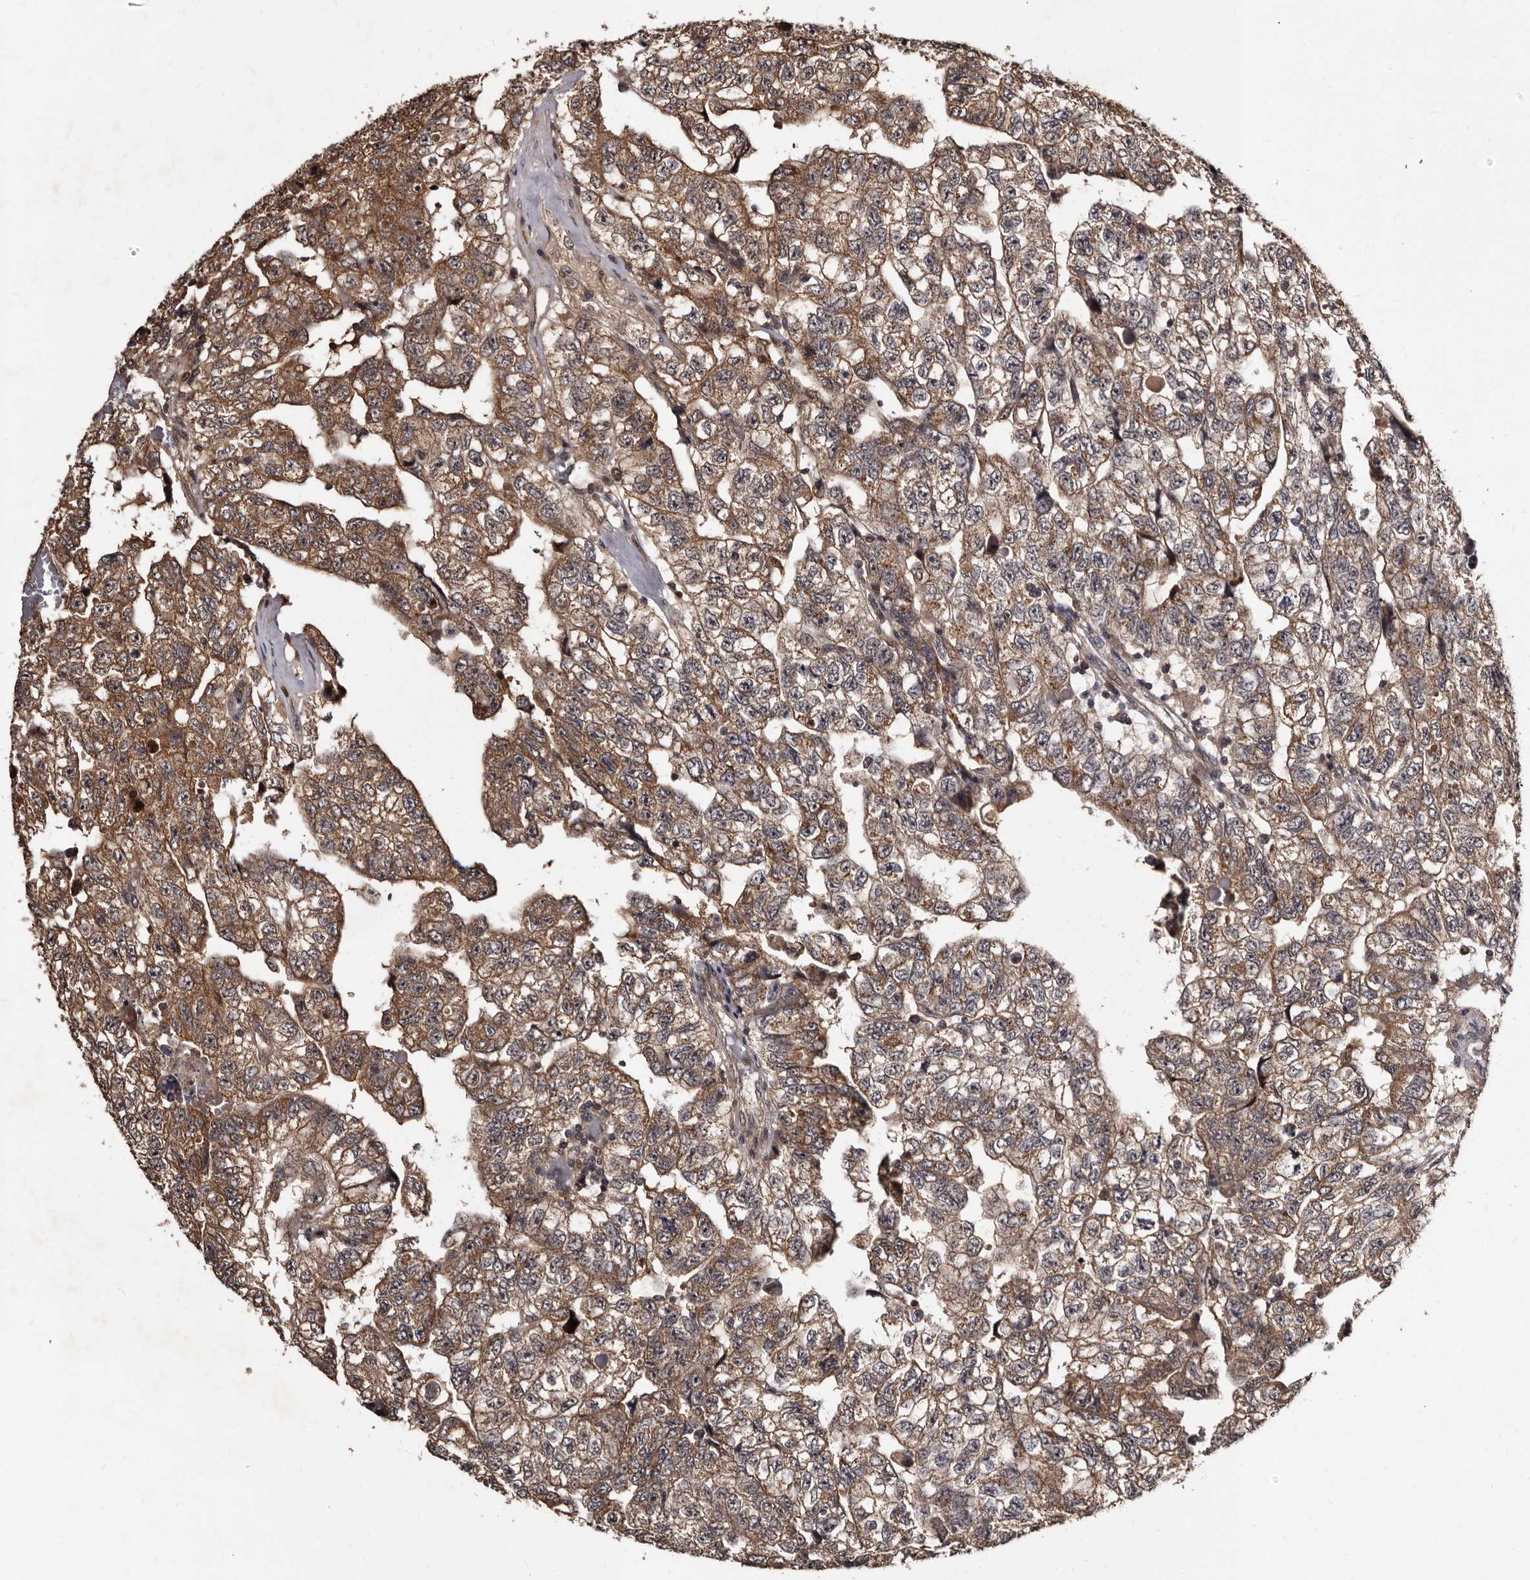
{"staining": {"intensity": "moderate", "quantity": ">75%", "location": "cytoplasmic/membranous"}, "tissue": "testis cancer", "cell_type": "Tumor cells", "image_type": "cancer", "snomed": [{"axis": "morphology", "description": "Carcinoma, Embryonal, NOS"}, {"axis": "topography", "description": "Testis"}], "caption": "The histopathology image demonstrates a brown stain indicating the presence of a protein in the cytoplasmic/membranous of tumor cells in embryonal carcinoma (testis). Using DAB (brown) and hematoxylin (blue) stains, captured at high magnification using brightfield microscopy.", "gene": "MKRN3", "patient": {"sex": "male", "age": 36}}